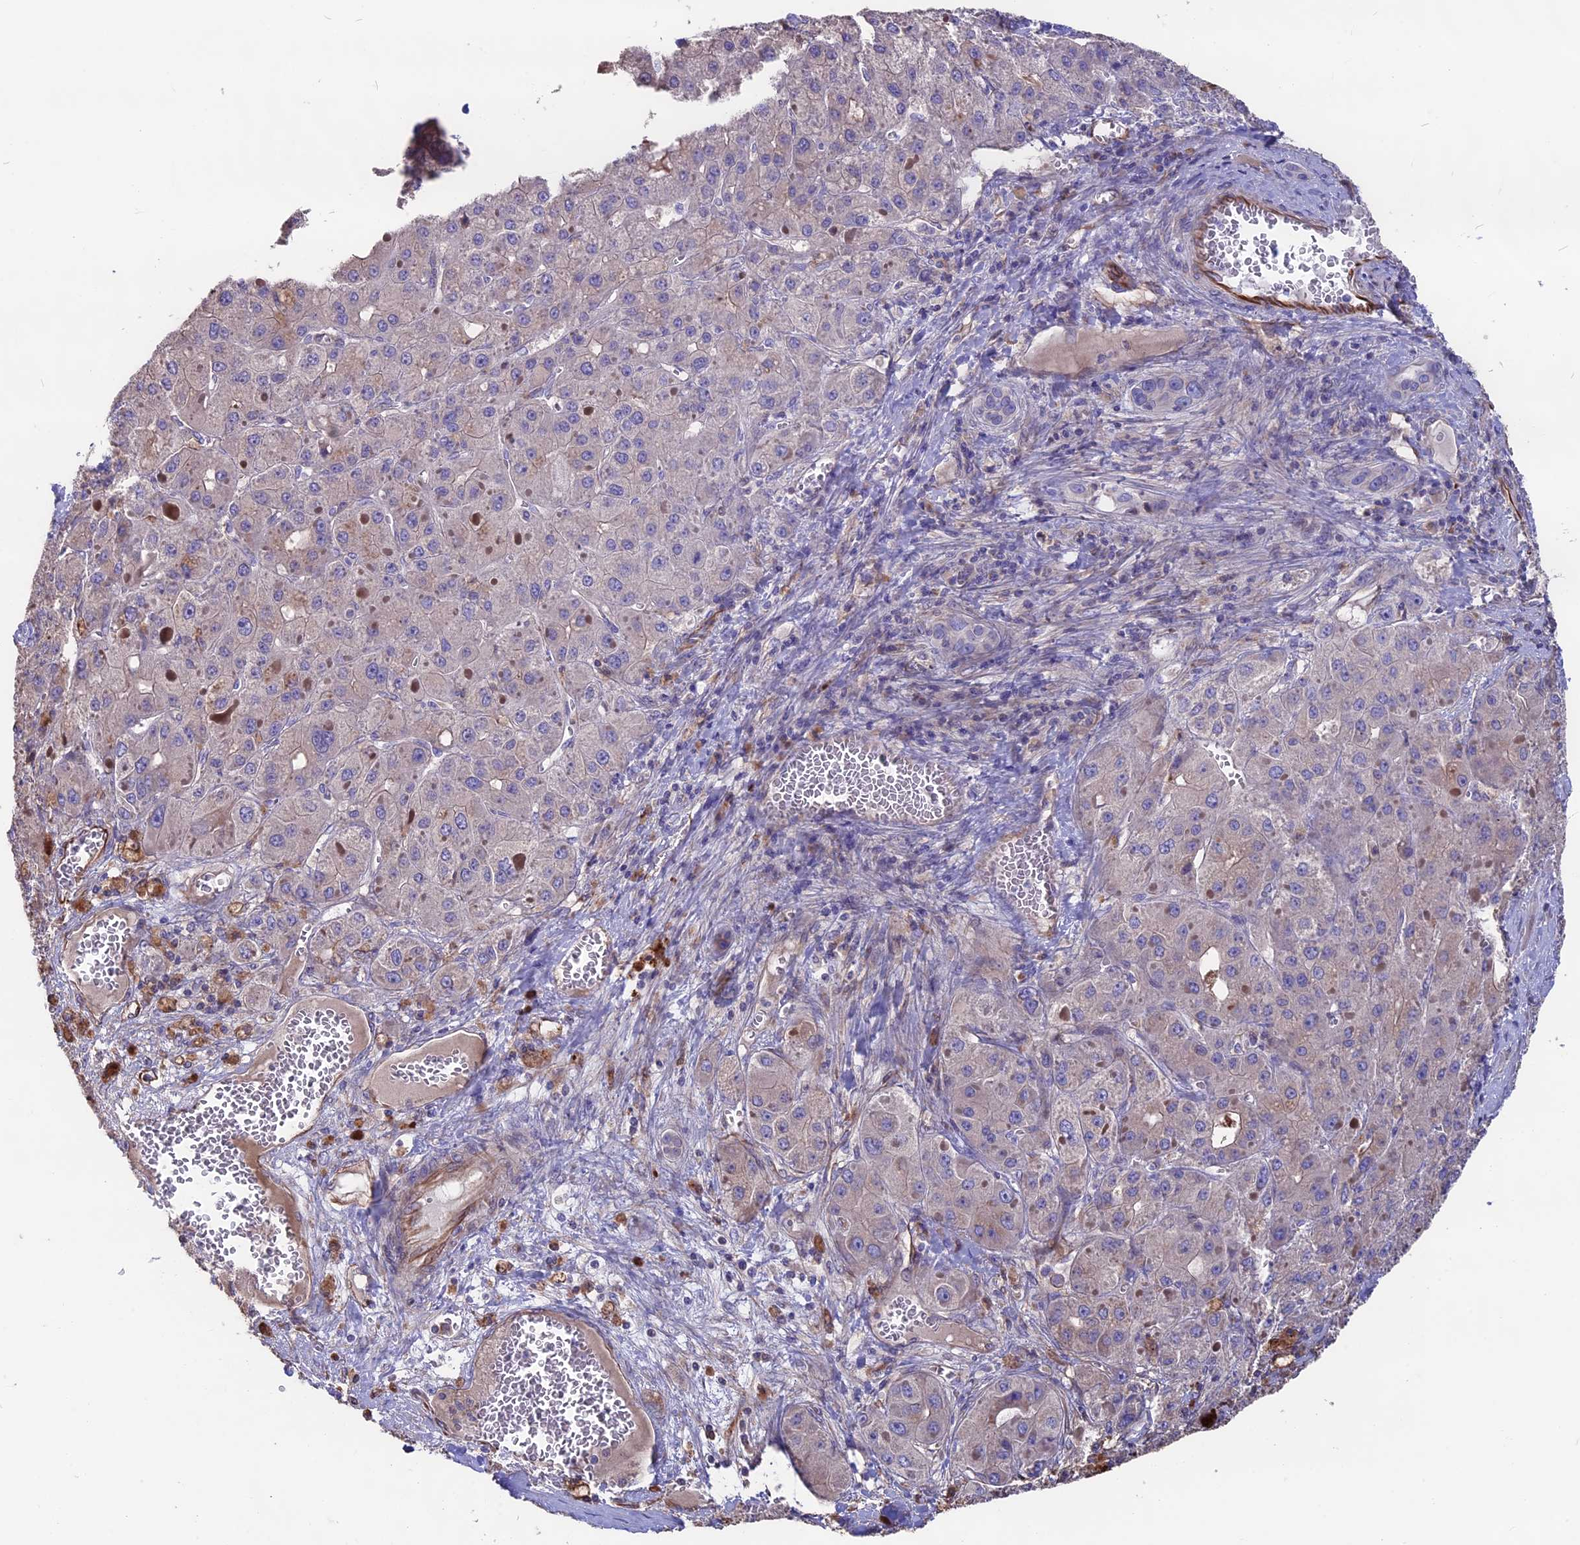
{"staining": {"intensity": "weak", "quantity": "<25%", "location": "cytoplasmic/membranous"}, "tissue": "liver cancer", "cell_type": "Tumor cells", "image_type": "cancer", "snomed": [{"axis": "morphology", "description": "Carcinoma, Hepatocellular, NOS"}, {"axis": "topography", "description": "Liver"}], "caption": "Protein analysis of liver hepatocellular carcinoma exhibits no significant expression in tumor cells. Nuclei are stained in blue.", "gene": "SEH1L", "patient": {"sex": "female", "age": 73}}